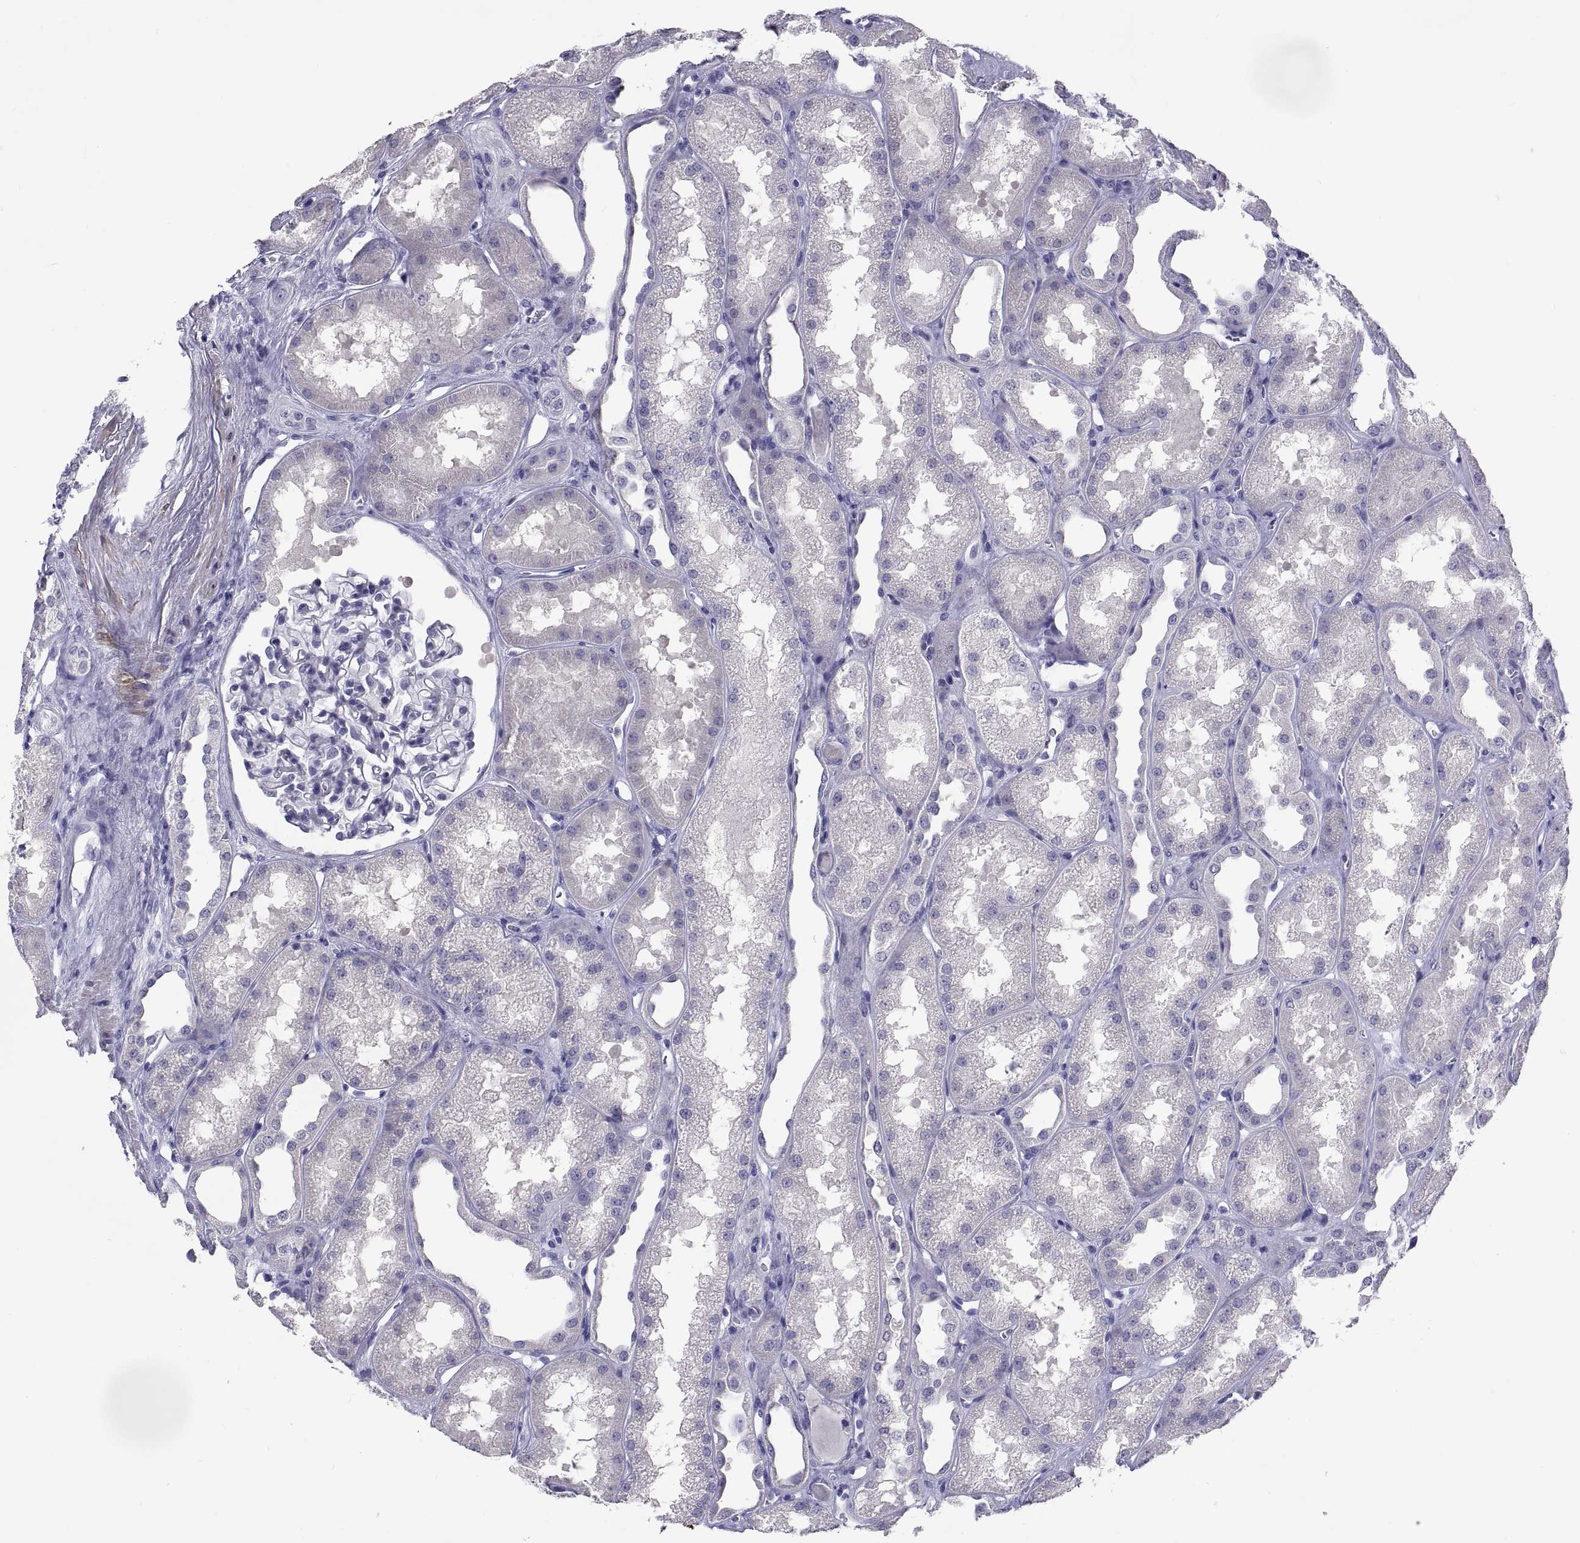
{"staining": {"intensity": "negative", "quantity": "none", "location": "none"}, "tissue": "kidney", "cell_type": "Cells in glomeruli", "image_type": "normal", "snomed": [{"axis": "morphology", "description": "Normal tissue, NOS"}, {"axis": "topography", "description": "Kidney"}], "caption": "The IHC photomicrograph has no significant staining in cells in glomeruli of kidney. The staining is performed using DAB brown chromogen with nuclei counter-stained in using hematoxylin.", "gene": "BSPH1", "patient": {"sex": "male", "age": 61}}